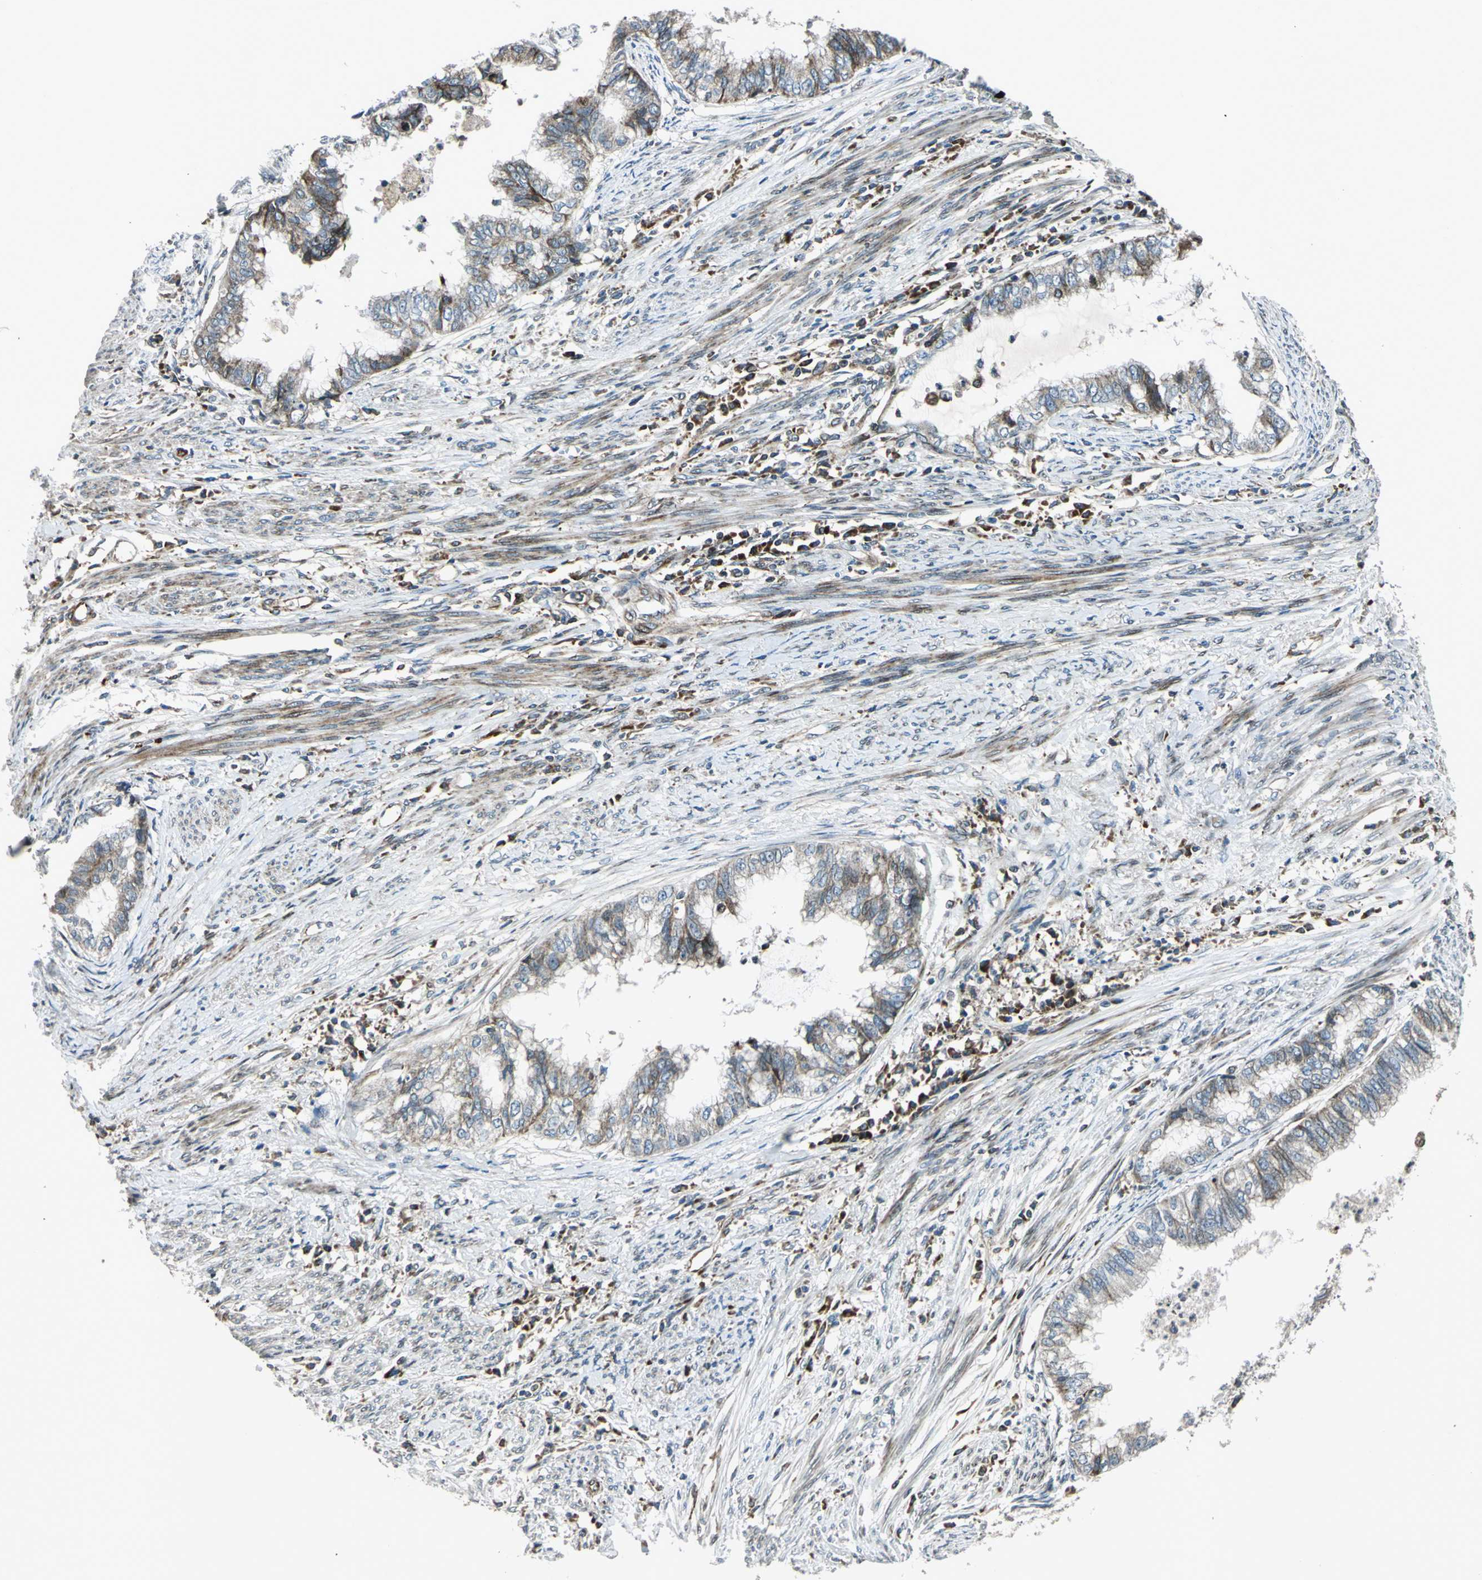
{"staining": {"intensity": "weak", "quantity": "<25%", "location": "cytoplasmic/membranous"}, "tissue": "endometrial cancer", "cell_type": "Tumor cells", "image_type": "cancer", "snomed": [{"axis": "morphology", "description": "Adenocarcinoma, NOS"}, {"axis": "topography", "description": "Endometrium"}], "caption": "Protein analysis of endometrial adenocarcinoma reveals no significant expression in tumor cells.", "gene": "HTATIP2", "patient": {"sex": "female", "age": 79}}